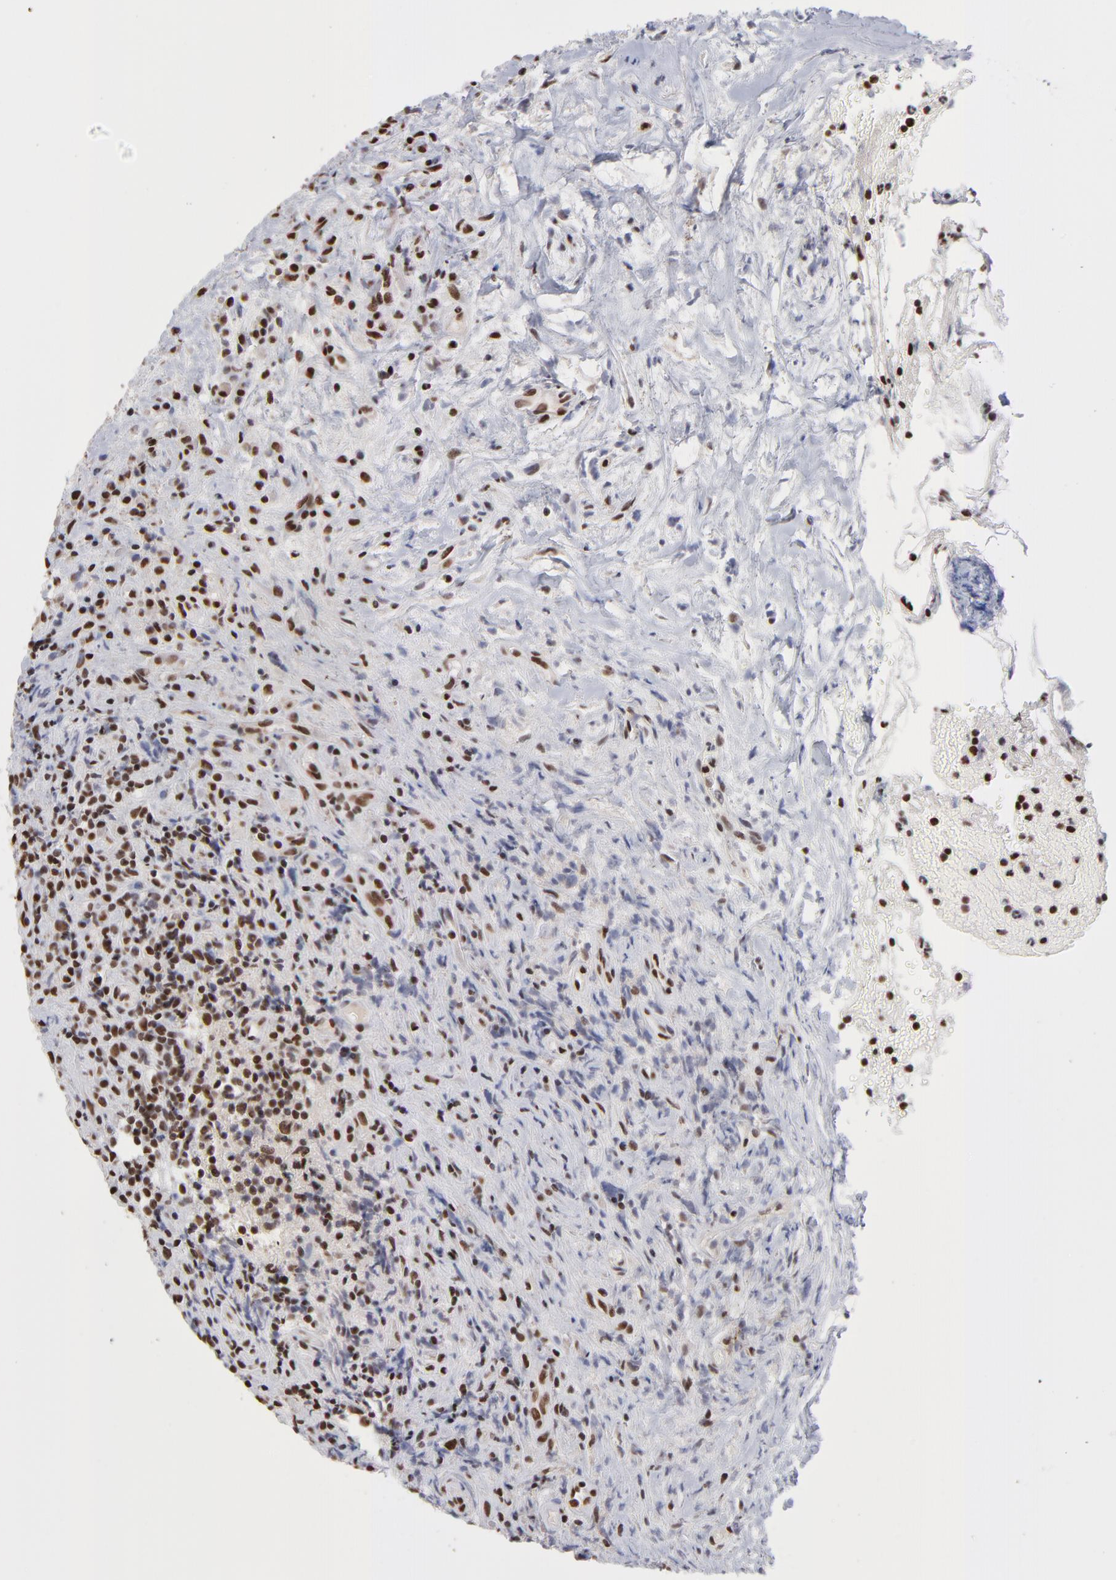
{"staining": {"intensity": "strong", "quantity": ">75%", "location": "nuclear"}, "tissue": "lymphoma", "cell_type": "Tumor cells", "image_type": "cancer", "snomed": [{"axis": "morphology", "description": "Hodgkin's disease, NOS"}, {"axis": "topography", "description": "Lymph node"}], "caption": "Tumor cells show strong nuclear expression in approximately >75% of cells in Hodgkin's disease.", "gene": "ZNF3", "patient": {"sex": "female", "age": 25}}